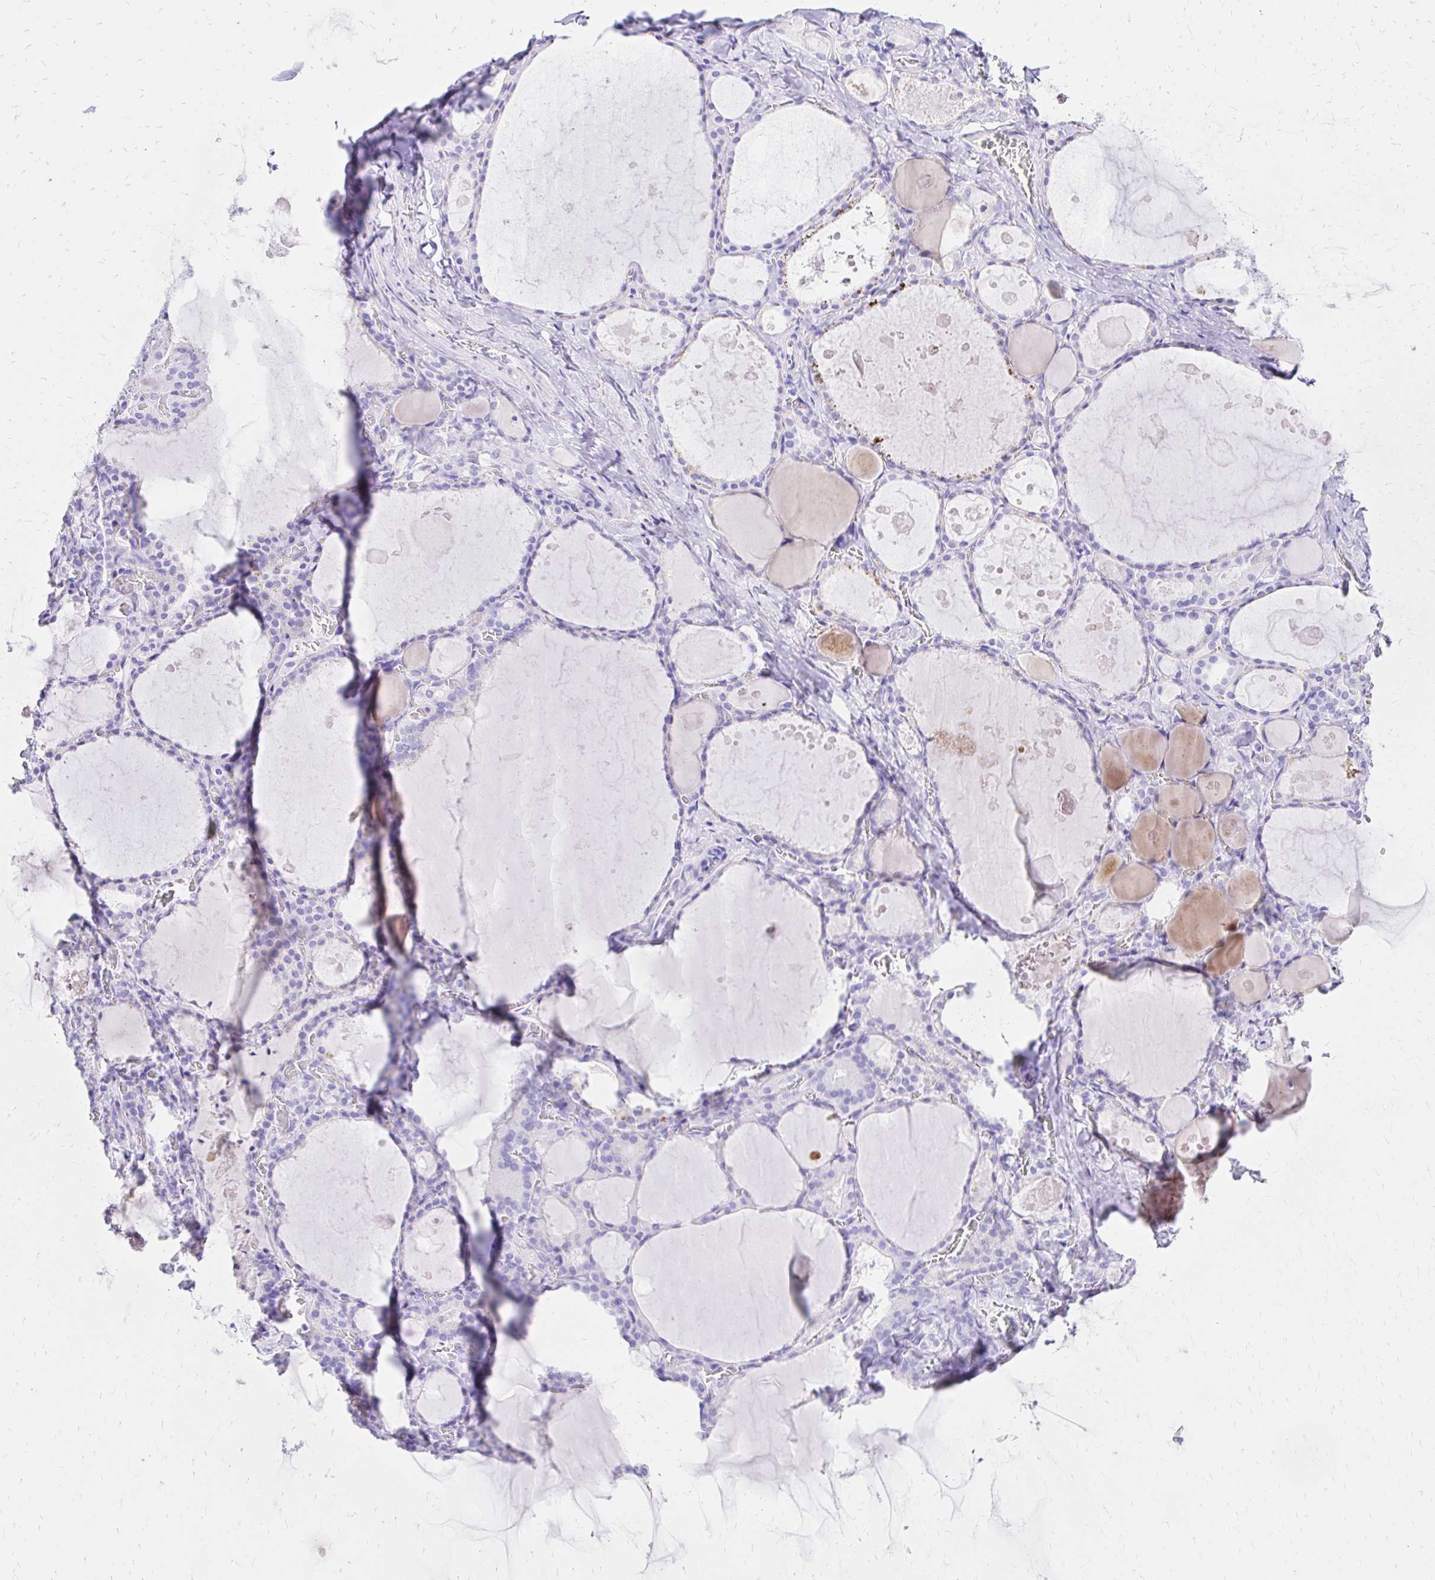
{"staining": {"intensity": "negative", "quantity": "none", "location": "none"}, "tissue": "thyroid gland", "cell_type": "Glandular cells", "image_type": "normal", "snomed": [{"axis": "morphology", "description": "Normal tissue, NOS"}, {"axis": "topography", "description": "Thyroid gland"}], "caption": "Micrograph shows no significant protein positivity in glandular cells of unremarkable thyroid gland.", "gene": "S100G", "patient": {"sex": "male", "age": 56}}